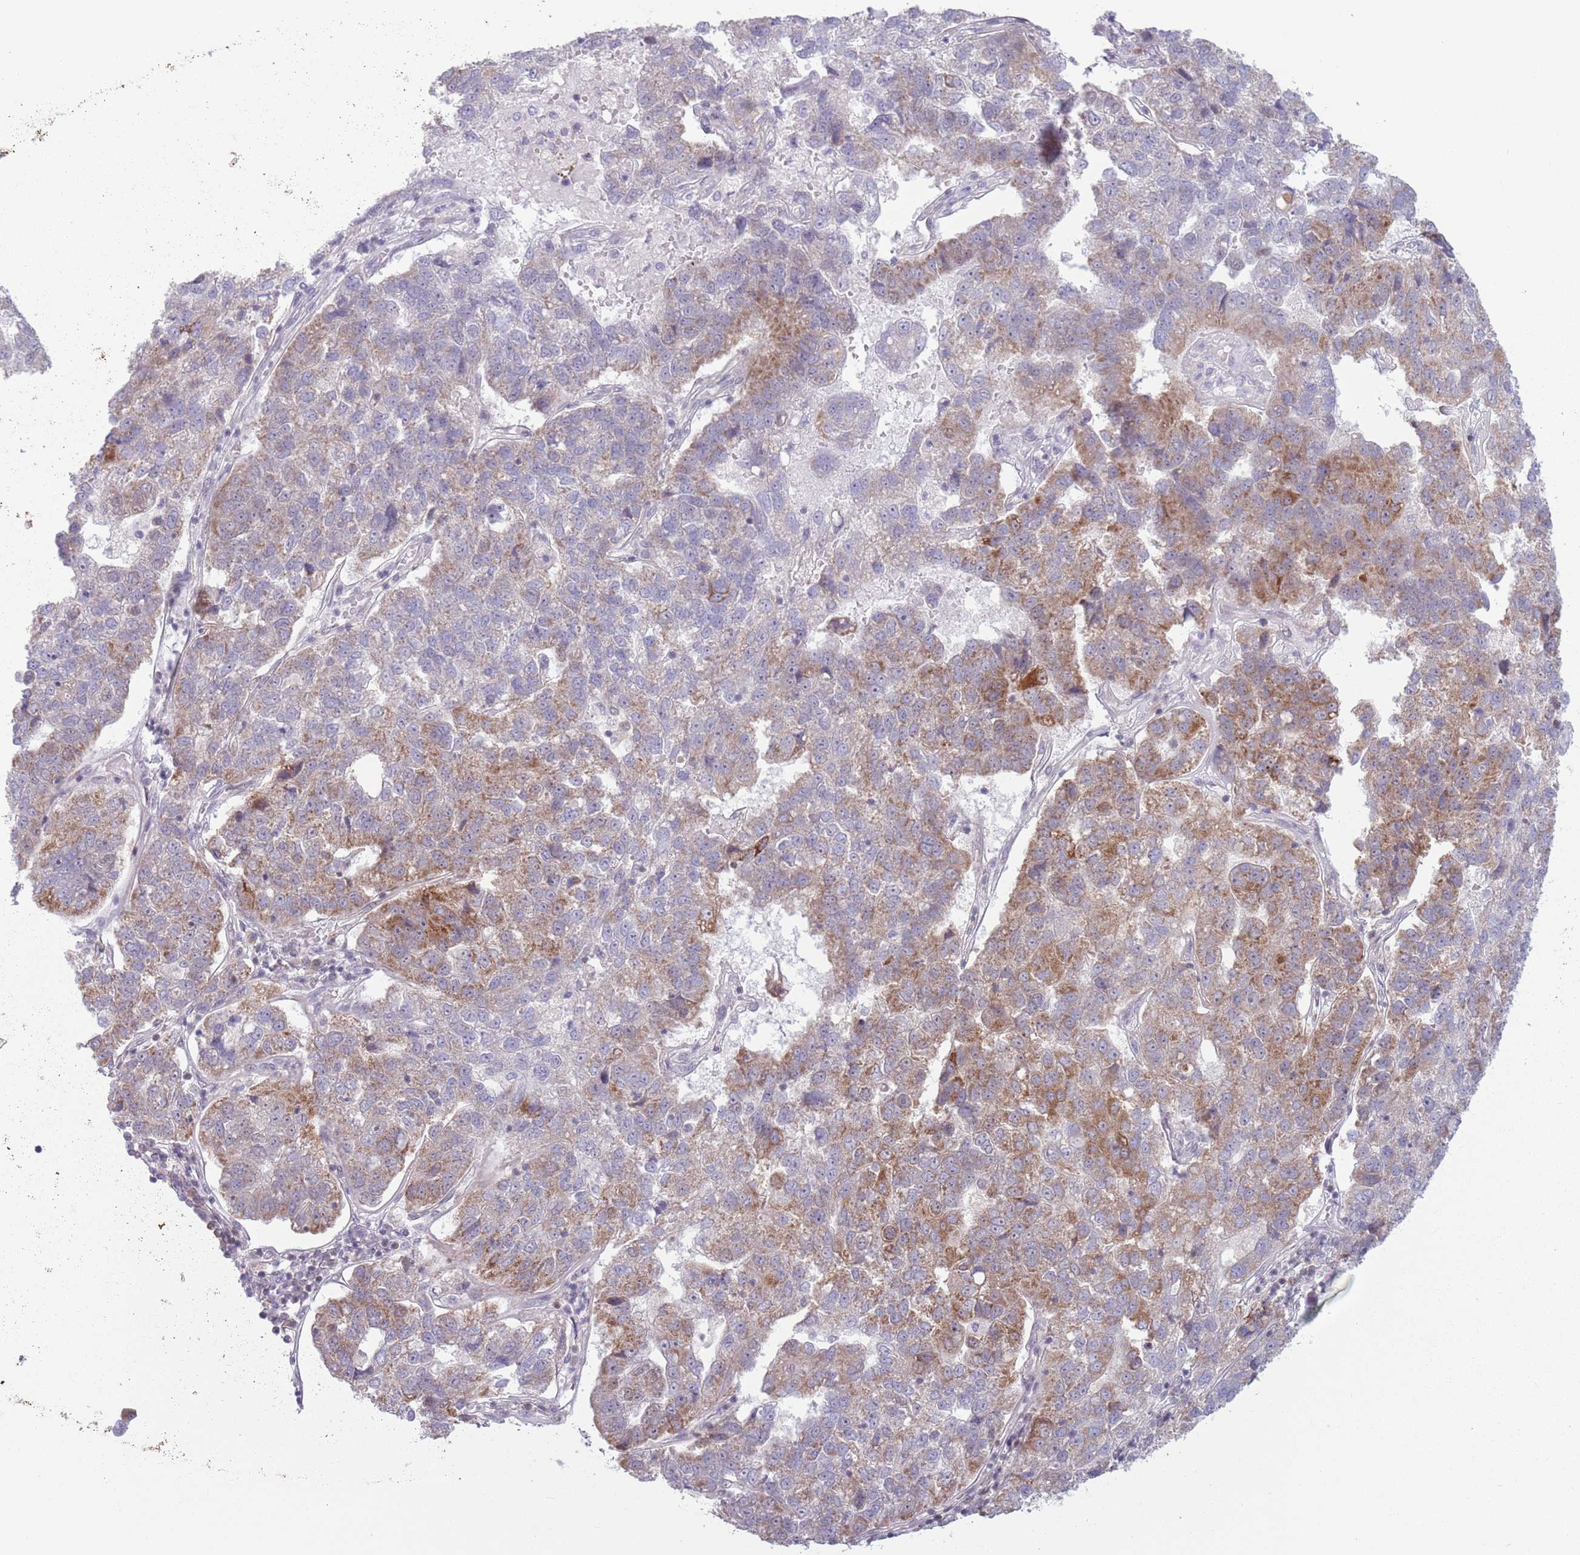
{"staining": {"intensity": "moderate", "quantity": "25%-75%", "location": "cytoplasmic/membranous"}, "tissue": "pancreatic cancer", "cell_type": "Tumor cells", "image_type": "cancer", "snomed": [{"axis": "morphology", "description": "Adenocarcinoma, NOS"}, {"axis": "topography", "description": "Pancreas"}], "caption": "Human adenocarcinoma (pancreatic) stained with a protein marker shows moderate staining in tumor cells.", "gene": "MRPL34", "patient": {"sex": "female", "age": 61}}